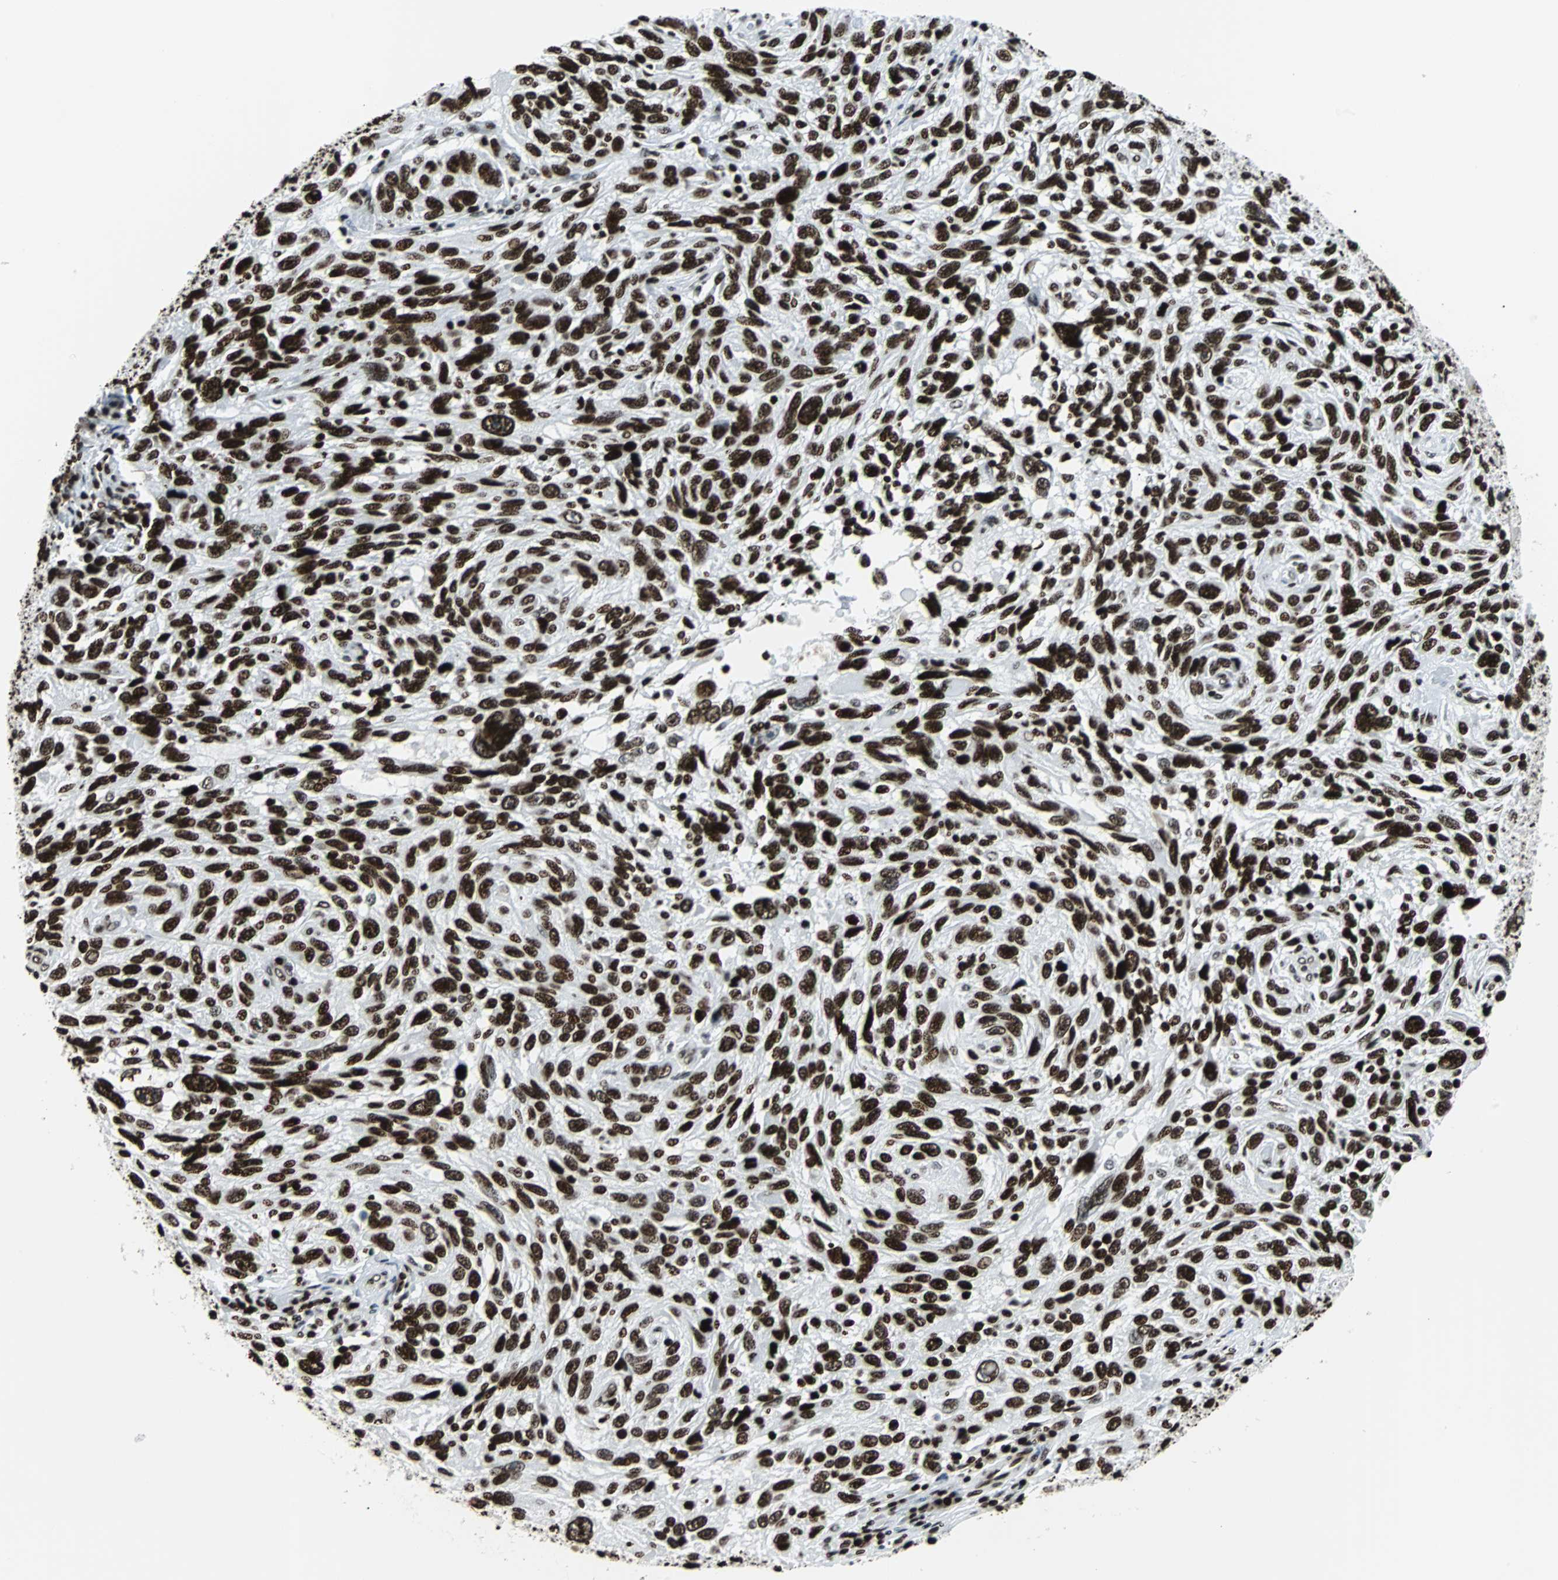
{"staining": {"intensity": "strong", "quantity": ">75%", "location": "nuclear"}, "tissue": "melanoma", "cell_type": "Tumor cells", "image_type": "cancer", "snomed": [{"axis": "morphology", "description": "Malignant melanoma, NOS"}, {"axis": "topography", "description": "Skin"}], "caption": "This photomicrograph exhibits melanoma stained with IHC to label a protein in brown. The nuclear of tumor cells show strong positivity for the protein. Nuclei are counter-stained blue.", "gene": "ZNF131", "patient": {"sex": "male", "age": 53}}